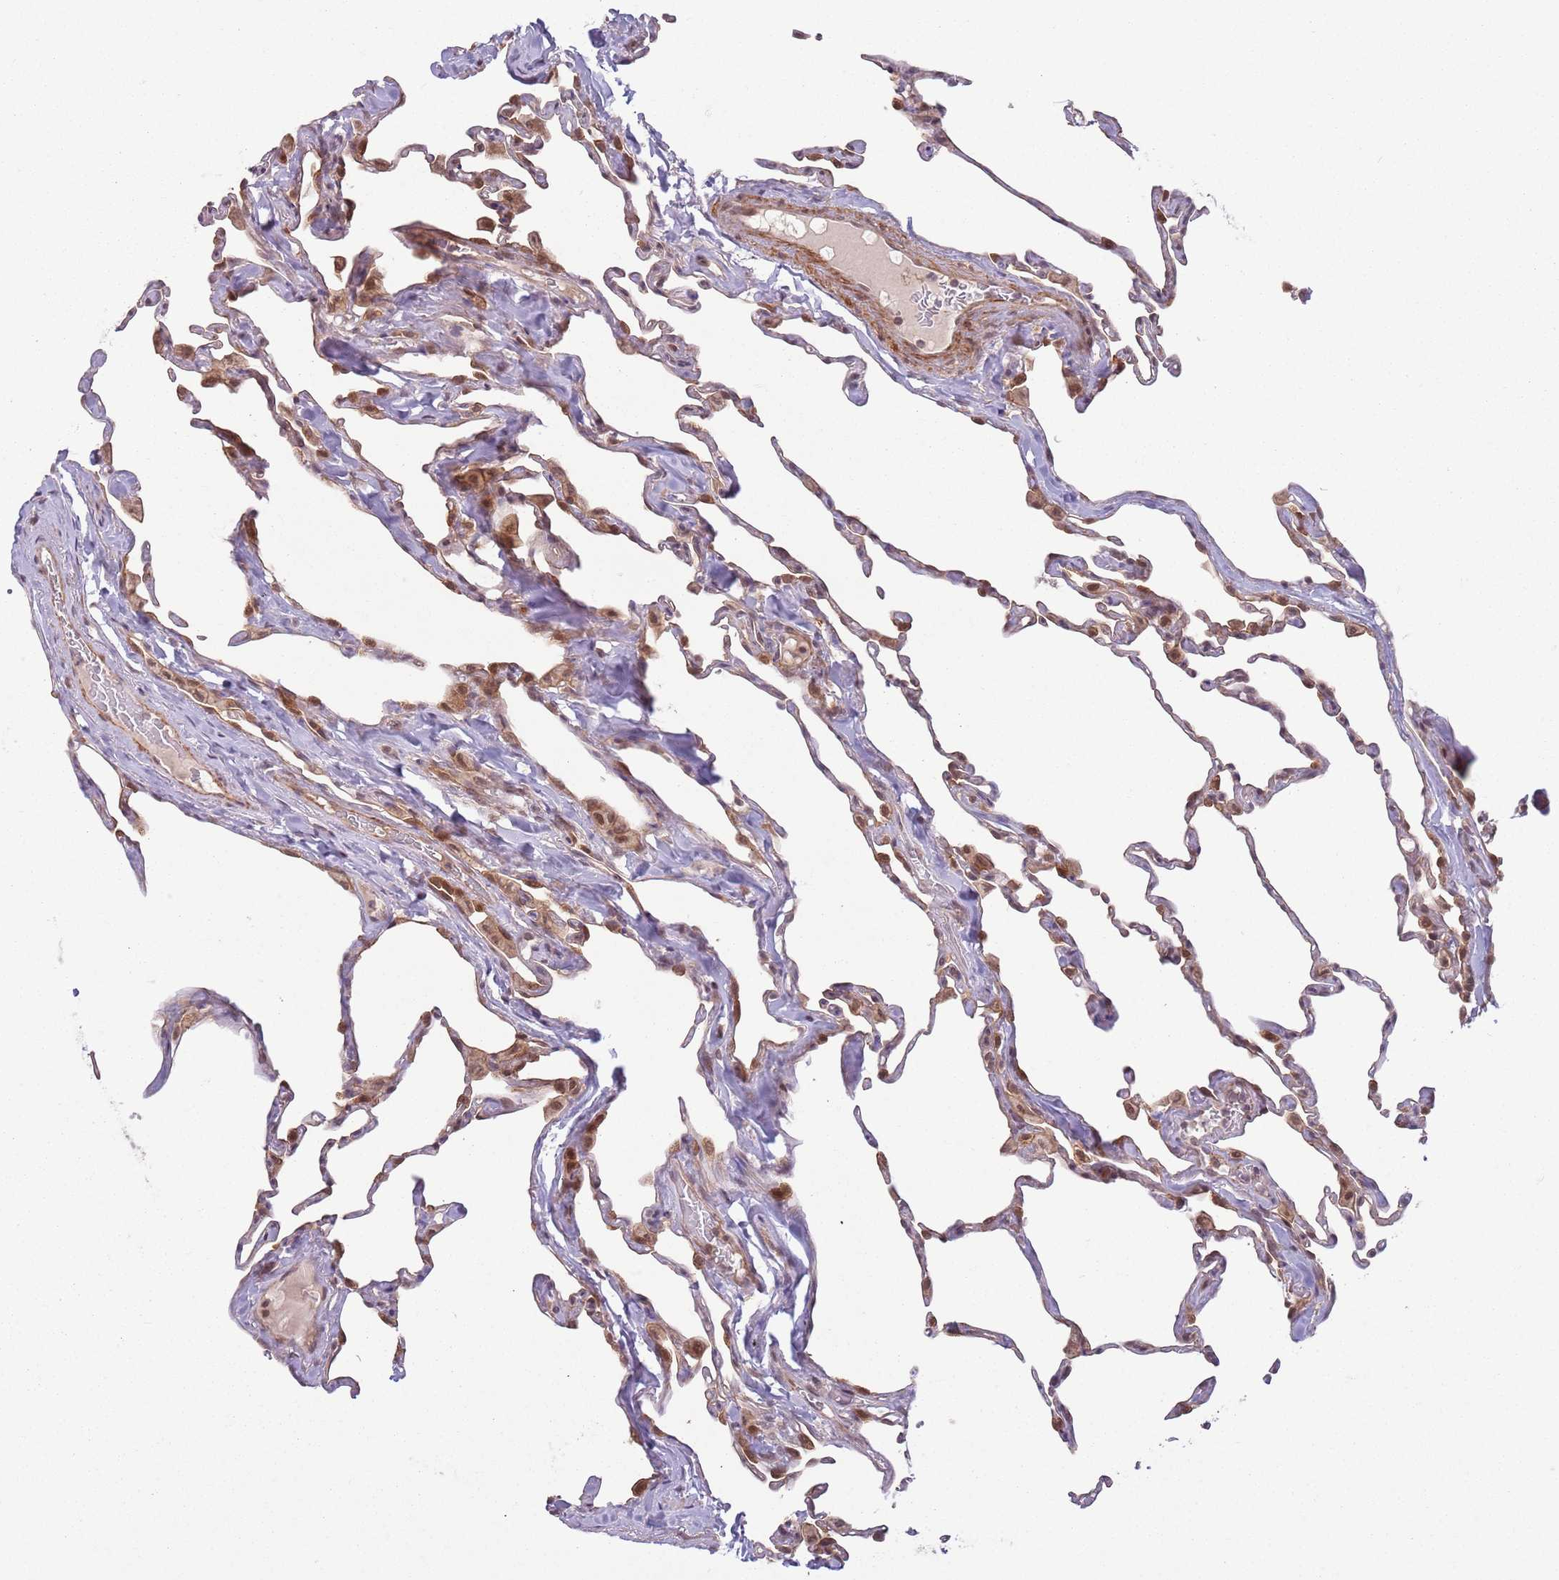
{"staining": {"intensity": "moderate", "quantity": "25%-75%", "location": "cytoplasmic/membranous,nuclear"}, "tissue": "lung", "cell_type": "Alveolar cells", "image_type": "normal", "snomed": [{"axis": "morphology", "description": "Normal tissue, NOS"}, {"axis": "topography", "description": "Lung"}], "caption": "This image demonstrates immunohistochemistry (IHC) staining of unremarkable human lung, with medium moderate cytoplasmic/membranous,nuclear staining in approximately 25%-75% of alveolar cells.", "gene": "CCDC154", "patient": {"sex": "male", "age": 65}}